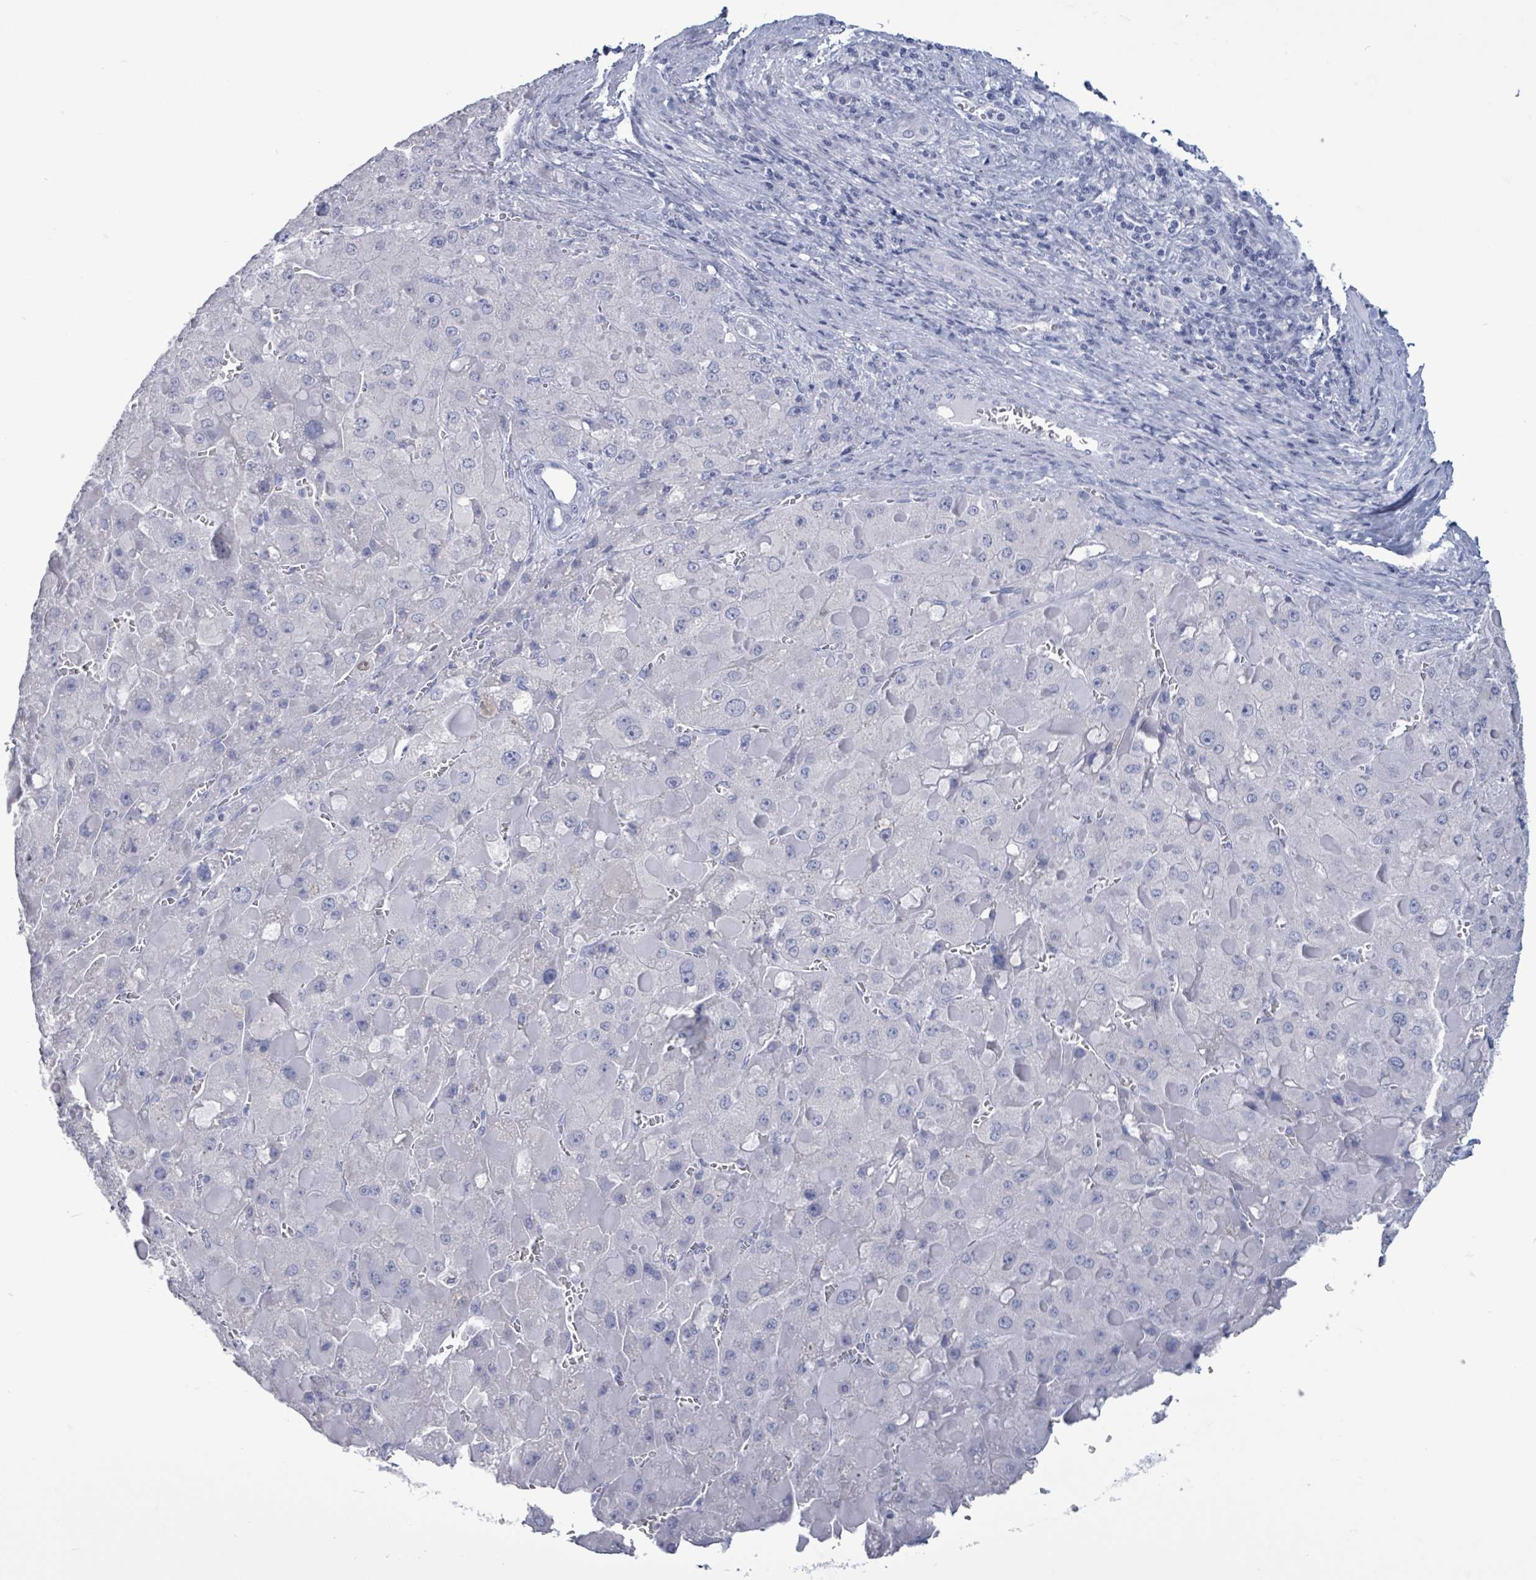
{"staining": {"intensity": "negative", "quantity": "none", "location": "none"}, "tissue": "liver cancer", "cell_type": "Tumor cells", "image_type": "cancer", "snomed": [{"axis": "morphology", "description": "Carcinoma, Hepatocellular, NOS"}, {"axis": "topography", "description": "Liver"}], "caption": "IHC image of human liver hepatocellular carcinoma stained for a protein (brown), which displays no positivity in tumor cells.", "gene": "NKX2-1", "patient": {"sex": "female", "age": 73}}